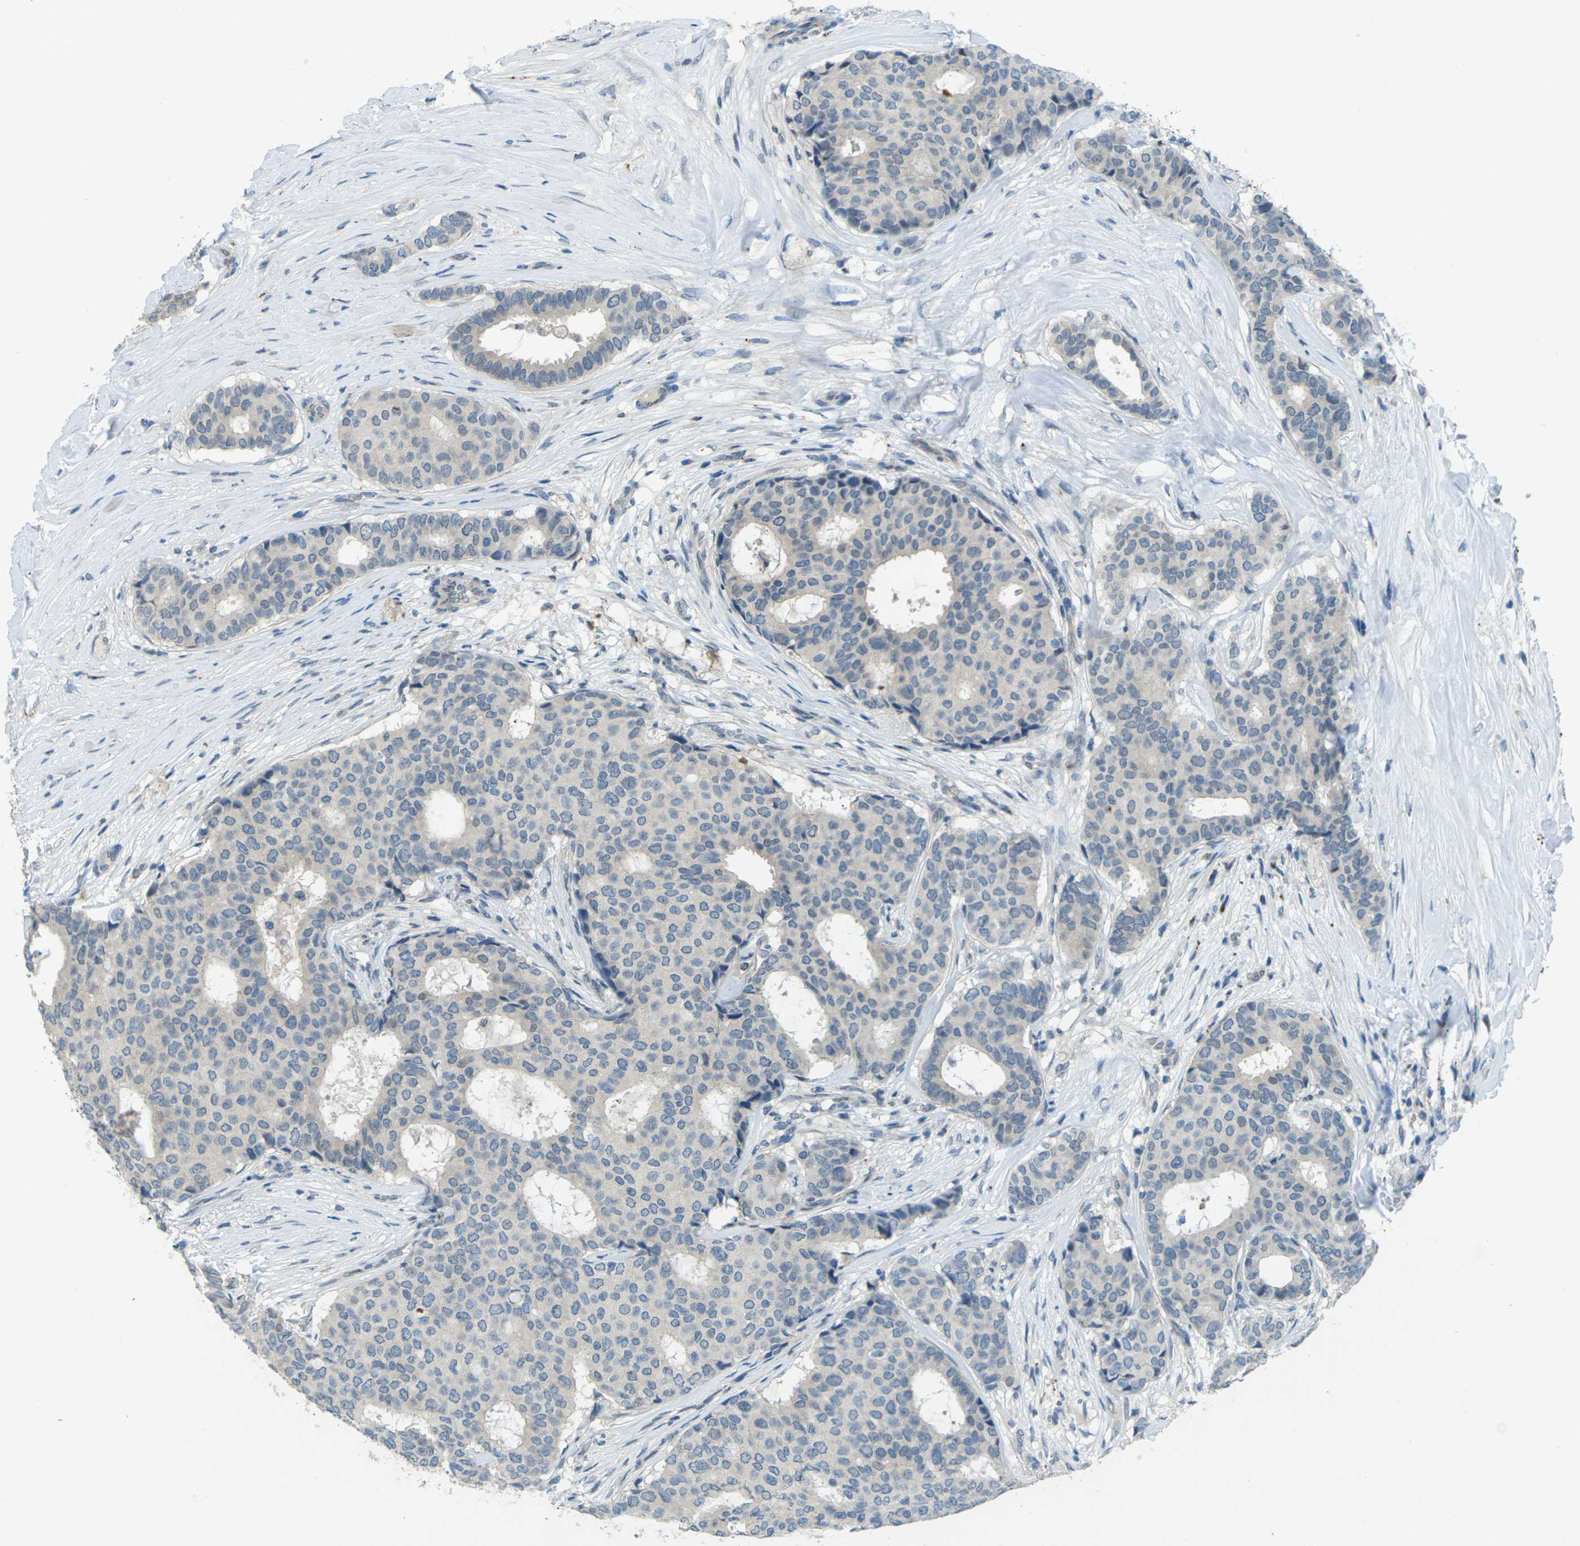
{"staining": {"intensity": "negative", "quantity": "none", "location": "none"}, "tissue": "breast cancer", "cell_type": "Tumor cells", "image_type": "cancer", "snomed": [{"axis": "morphology", "description": "Duct carcinoma"}, {"axis": "topography", "description": "Breast"}], "caption": "Immunohistochemistry photomicrograph of neoplastic tissue: breast cancer stained with DAB (3,3'-diaminobenzidine) shows no significant protein expression in tumor cells.", "gene": "SIGLEC14", "patient": {"sex": "female", "age": 75}}